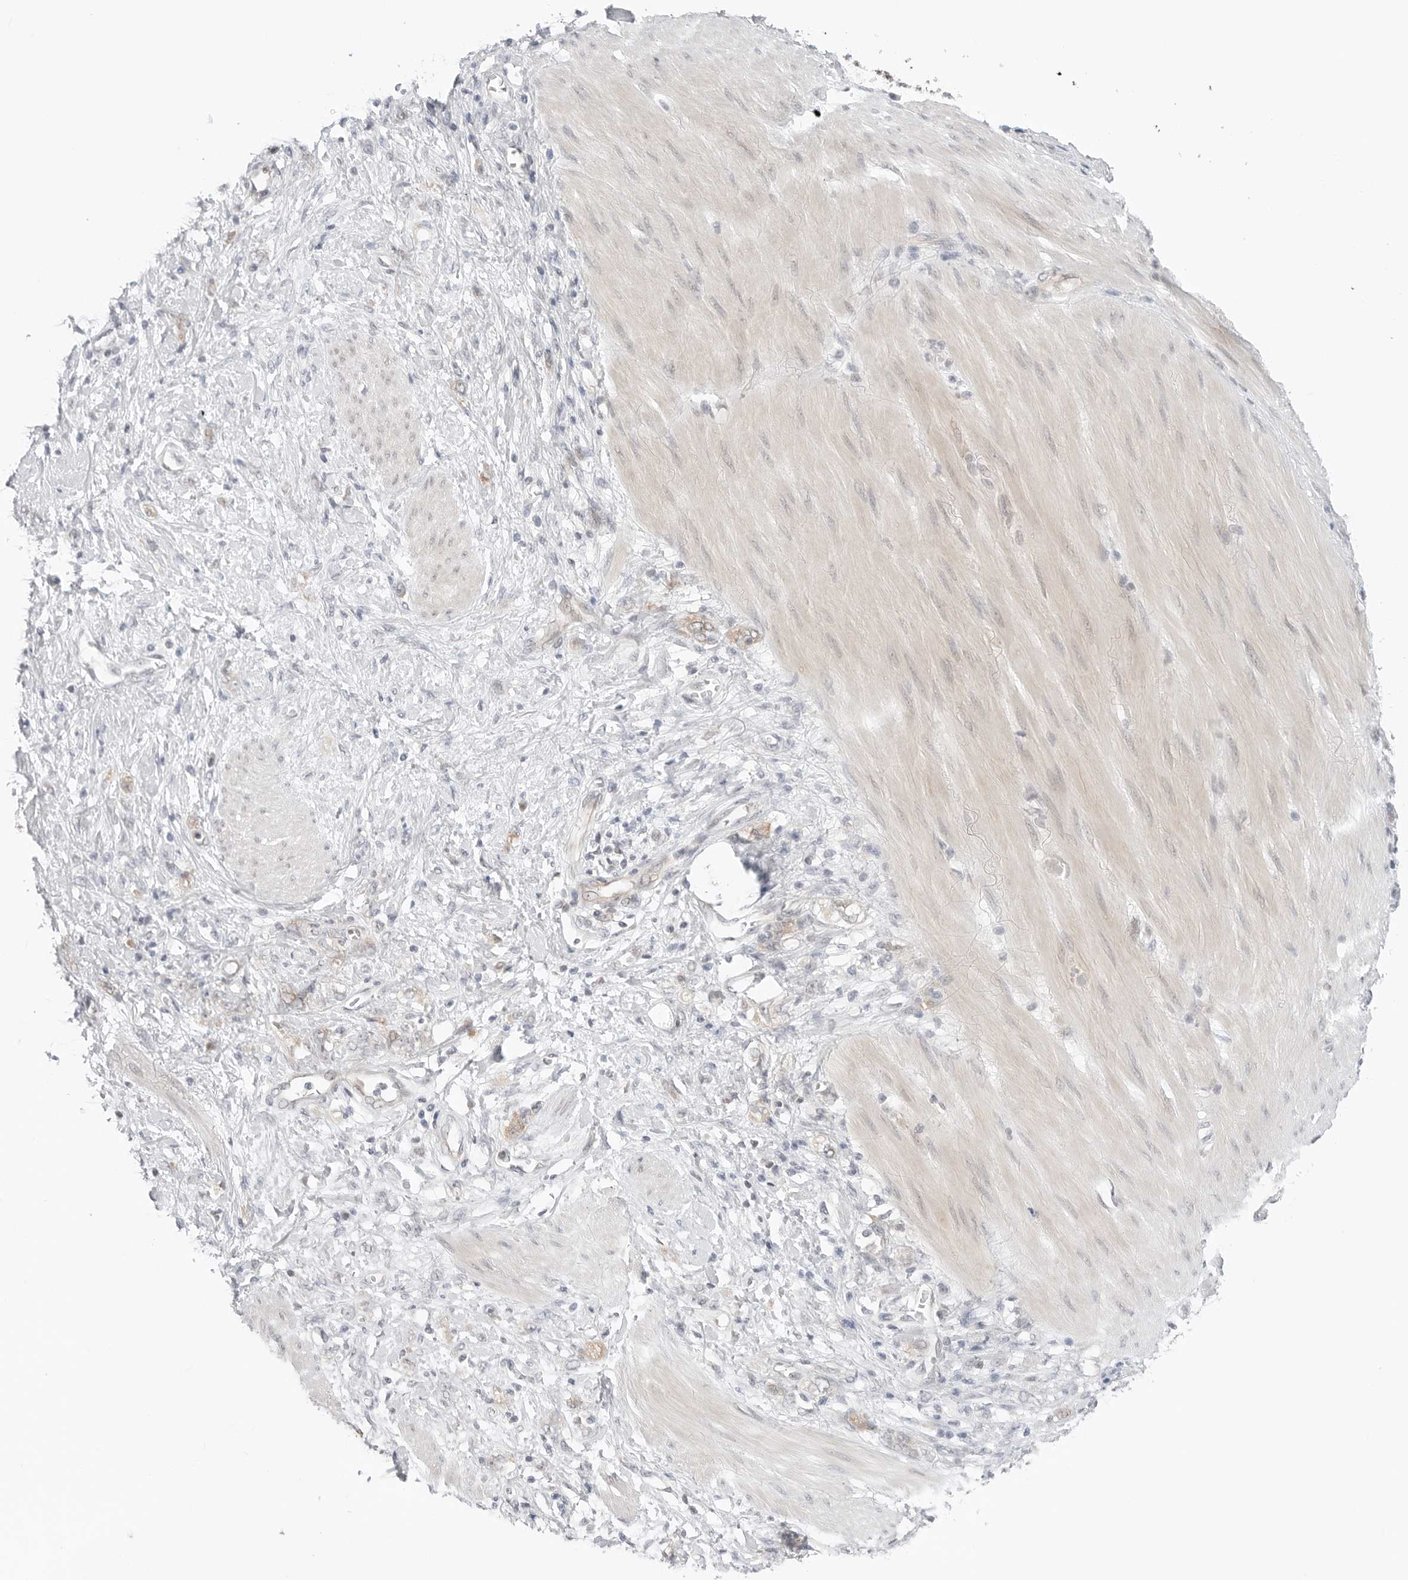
{"staining": {"intensity": "weak", "quantity": "<25%", "location": "cytoplasmic/membranous"}, "tissue": "stomach cancer", "cell_type": "Tumor cells", "image_type": "cancer", "snomed": [{"axis": "morphology", "description": "Adenocarcinoma, NOS"}, {"axis": "topography", "description": "Stomach"}], "caption": "This is a histopathology image of immunohistochemistry staining of stomach cancer (adenocarcinoma), which shows no expression in tumor cells.", "gene": "NUDC", "patient": {"sex": "female", "age": 76}}